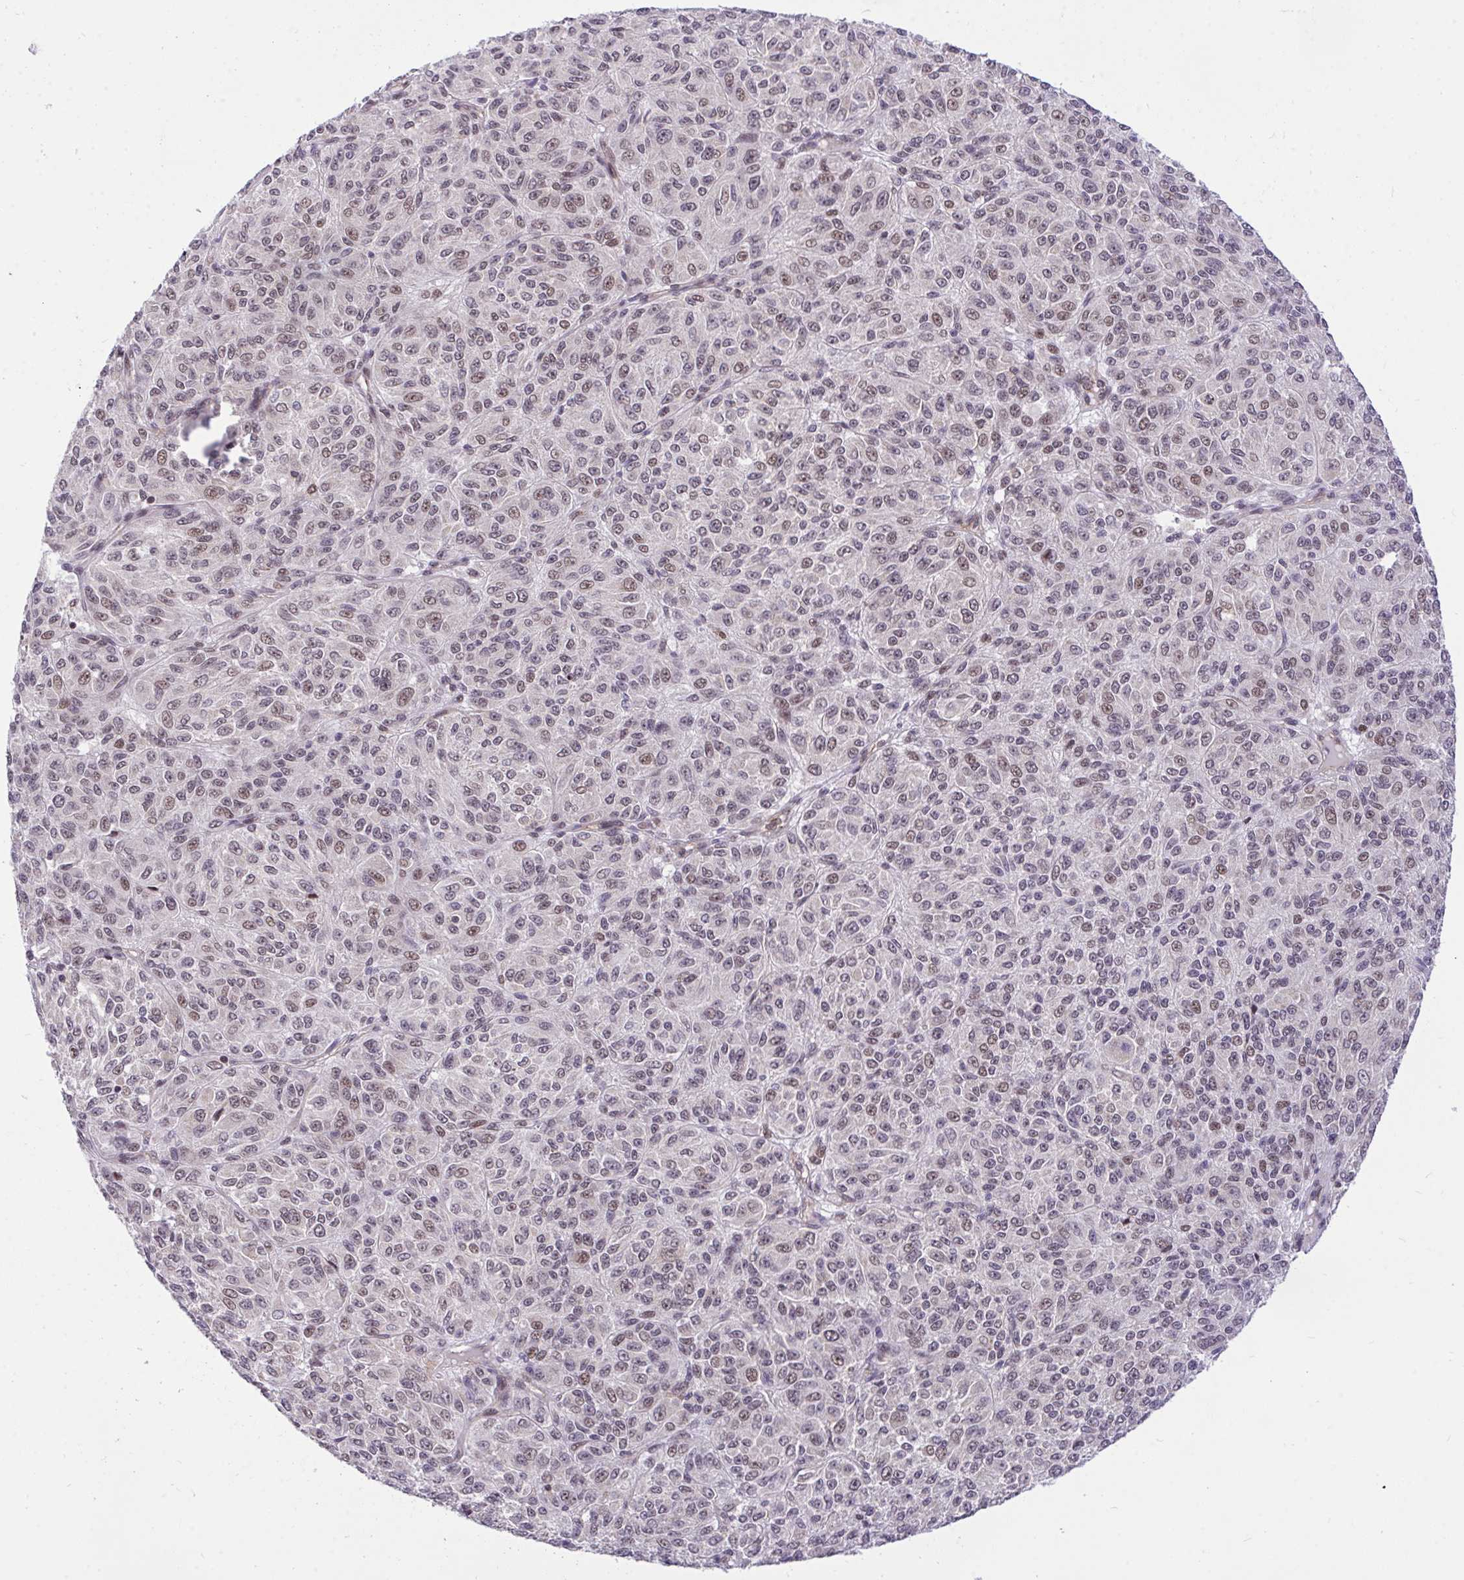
{"staining": {"intensity": "weak", "quantity": "25%-75%", "location": "nuclear"}, "tissue": "melanoma", "cell_type": "Tumor cells", "image_type": "cancer", "snomed": [{"axis": "morphology", "description": "Malignant melanoma, Metastatic site"}, {"axis": "topography", "description": "Brain"}], "caption": "Tumor cells reveal low levels of weak nuclear positivity in about 25%-75% of cells in human malignant melanoma (metastatic site).", "gene": "PPP1CA", "patient": {"sex": "female", "age": 56}}